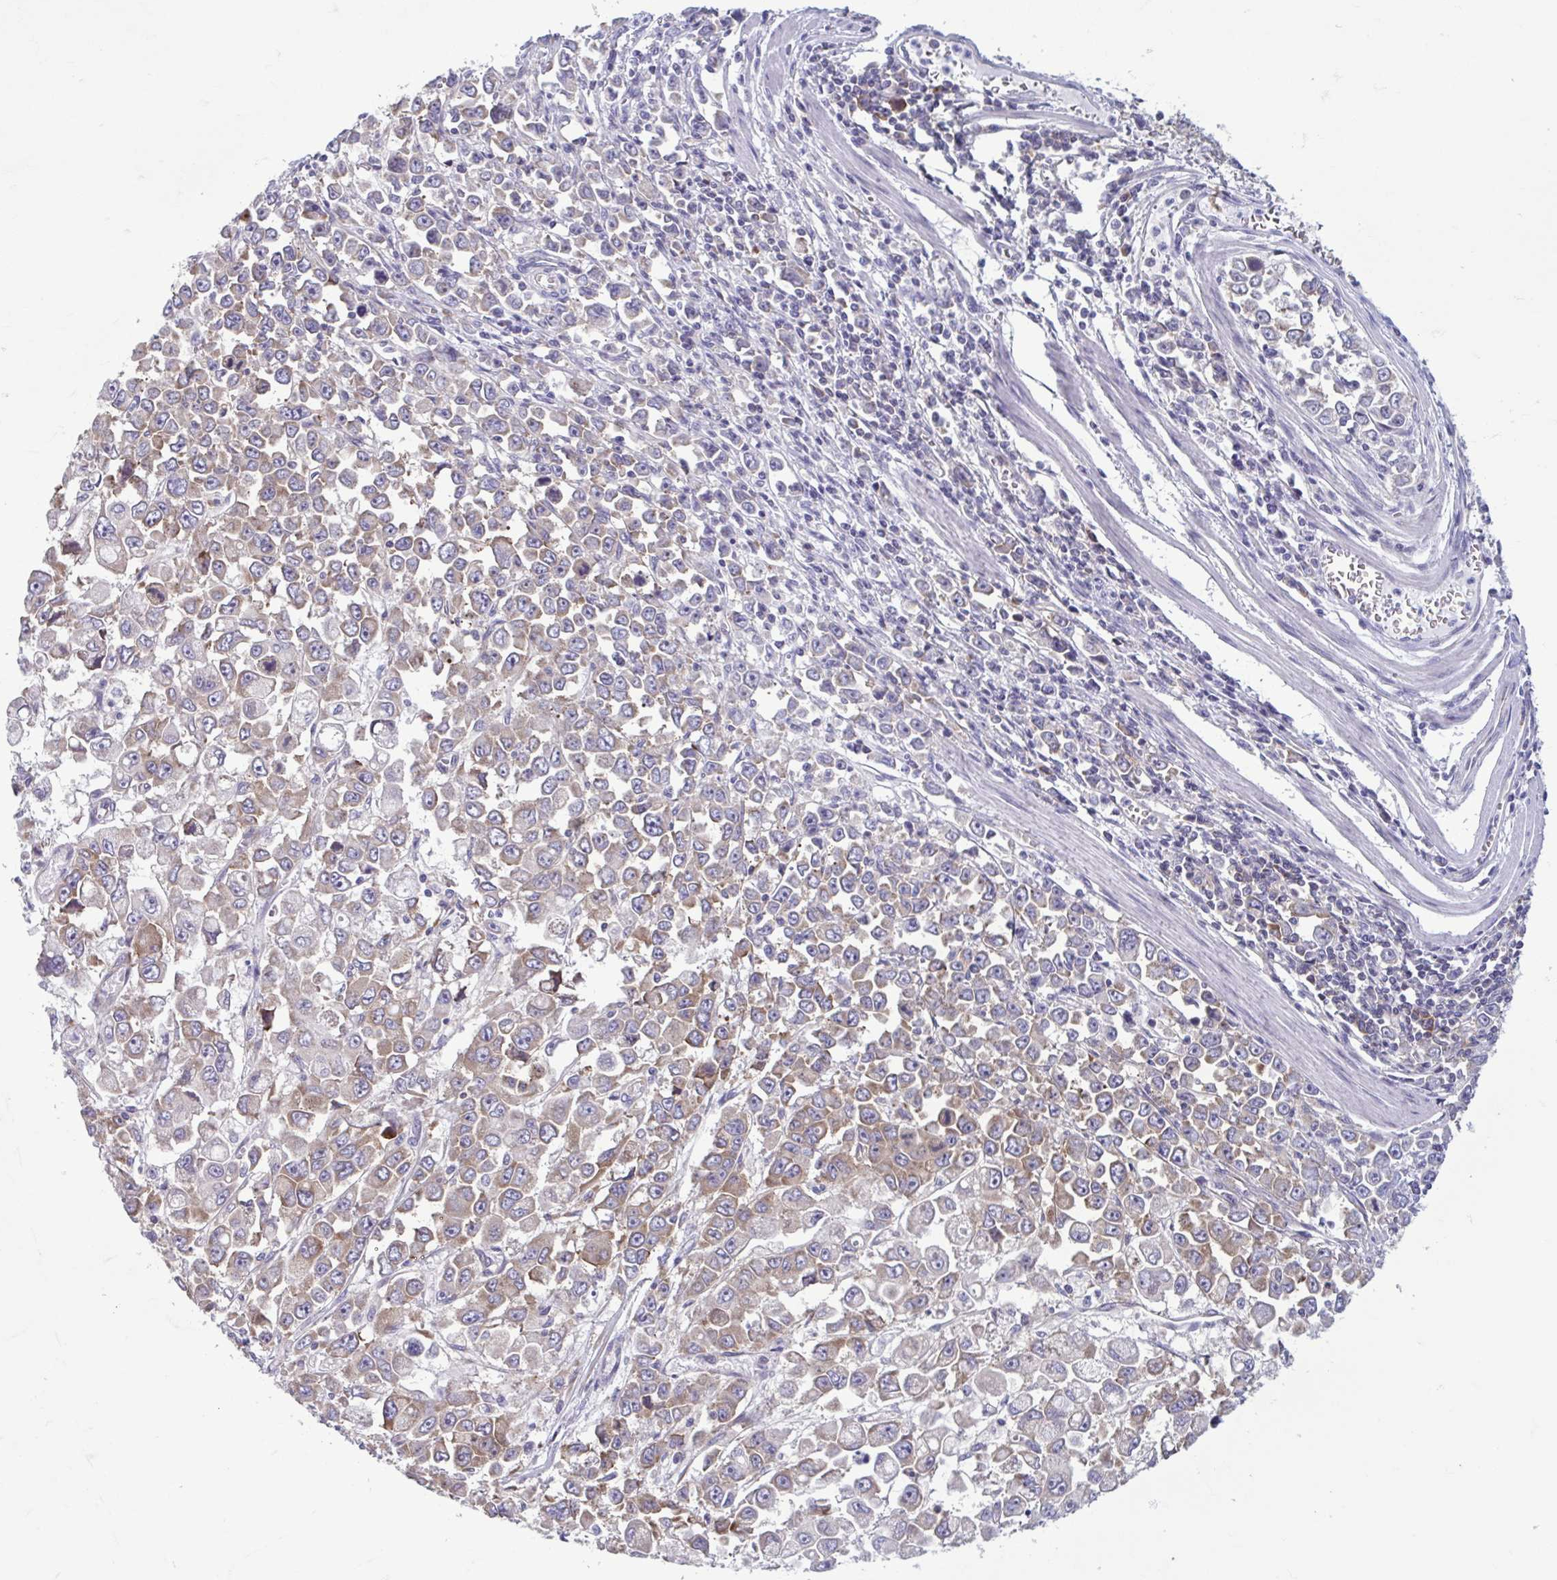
{"staining": {"intensity": "weak", "quantity": ">75%", "location": "cytoplasmic/membranous"}, "tissue": "stomach cancer", "cell_type": "Tumor cells", "image_type": "cancer", "snomed": [{"axis": "morphology", "description": "Adenocarcinoma, NOS"}, {"axis": "topography", "description": "Stomach, upper"}], "caption": "This micrograph reveals stomach cancer (adenocarcinoma) stained with immunohistochemistry (IHC) to label a protein in brown. The cytoplasmic/membranous of tumor cells show weak positivity for the protein. Nuclei are counter-stained blue.", "gene": "RPS16", "patient": {"sex": "male", "age": 70}}